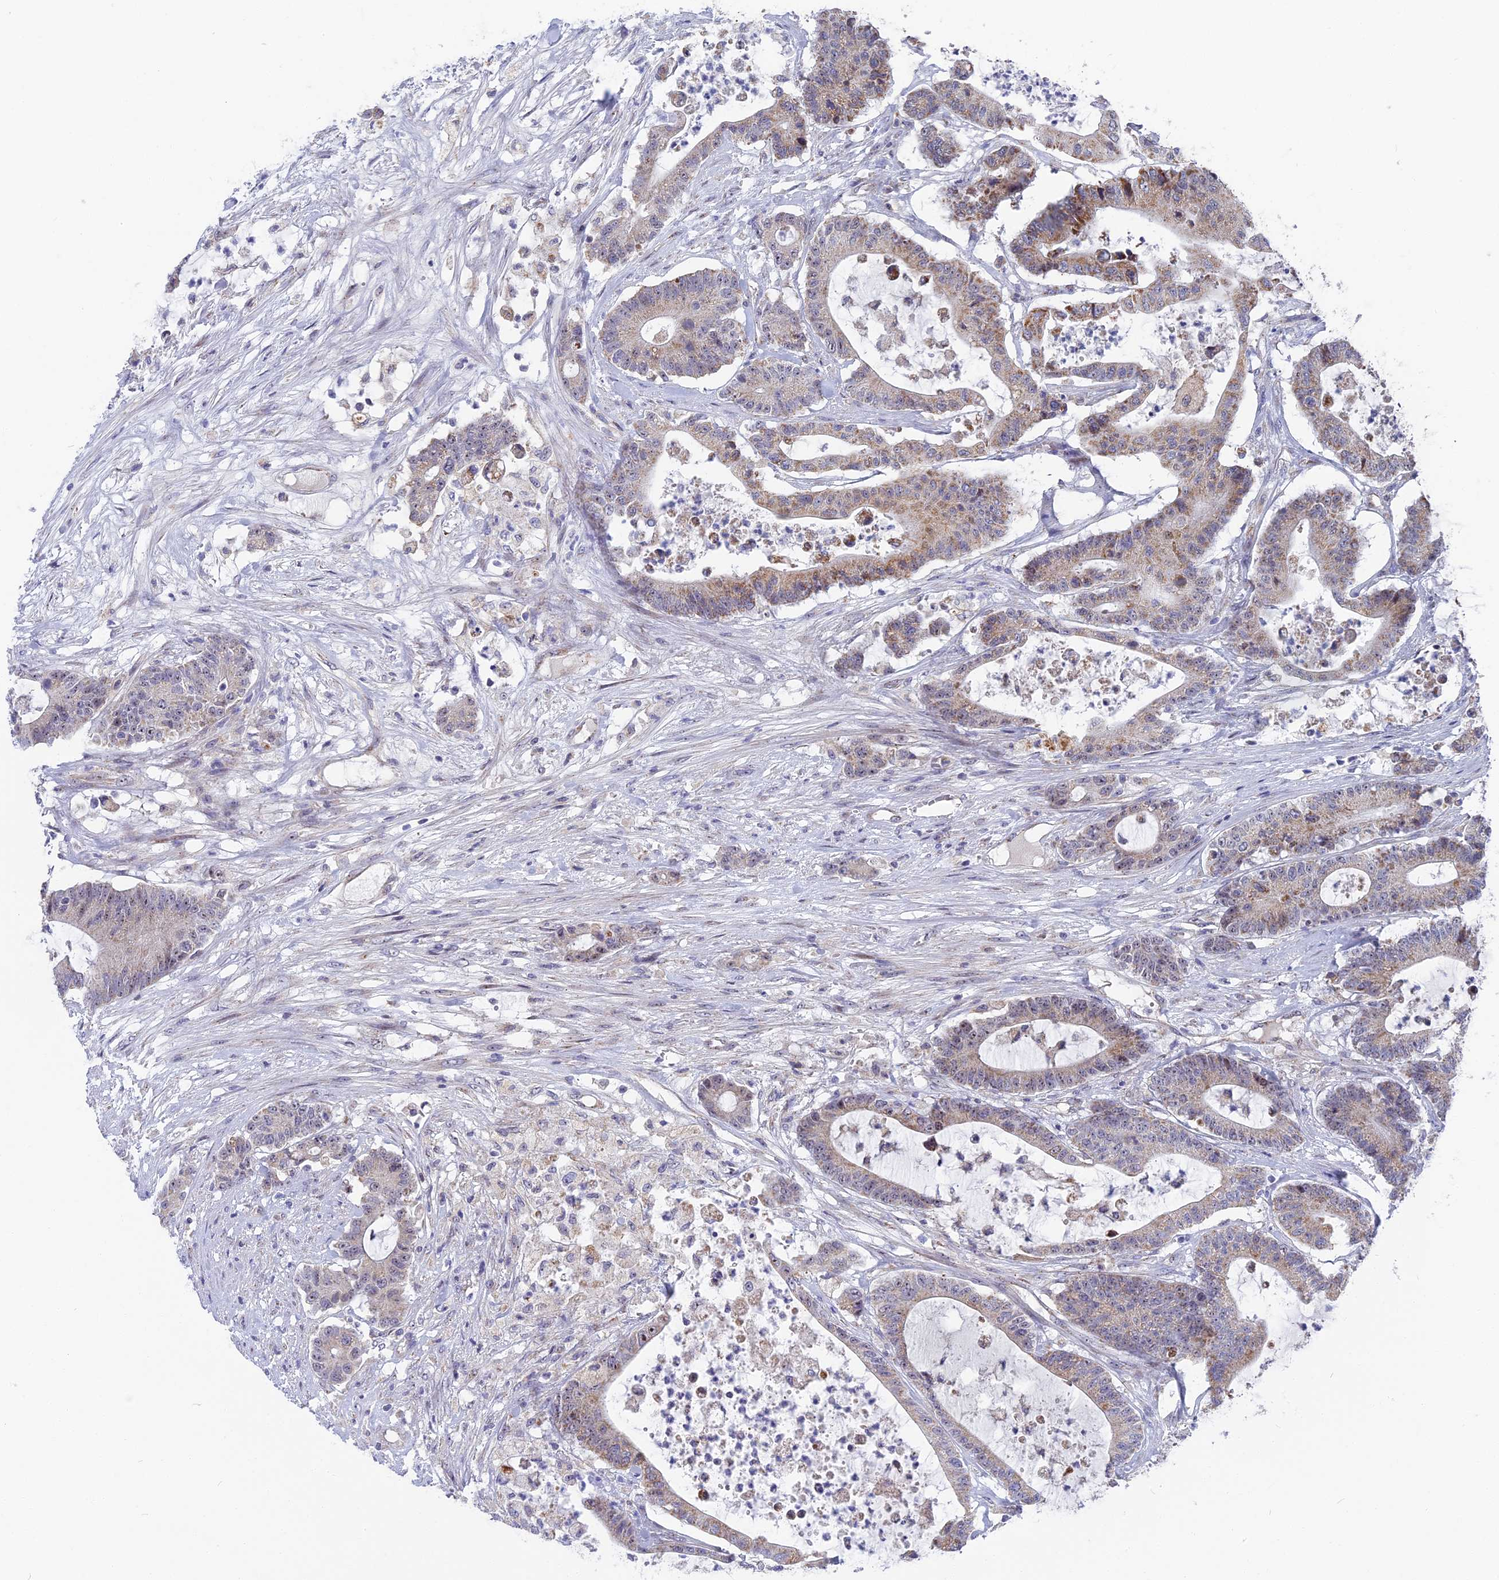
{"staining": {"intensity": "weak", "quantity": "25%-75%", "location": "cytoplasmic/membranous"}, "tissue": "colorectal cancer", "cell_type": "Tumor cells", "image_type": "cancer", "snomed": [{"axis": "morphology", "description": "Adenocarcinoma, NOS"}, {"axis": "topography", "description": "Colon"}], "caption": "Immunohistochemistry (IHC) (DAB (3,3'-diaminobenzidine)) staining of human colorectal cancer exhibits weak cytoplasmic/membranous protein positivity in about 25%-75% of tumor cells. The staining is performed using DAB brown chromogen to label protein expression. The nuclei are counter-stained blue using hematoxylin.", "gene": "DTWD1", "patient": {"sex": "female", "age": 84}}